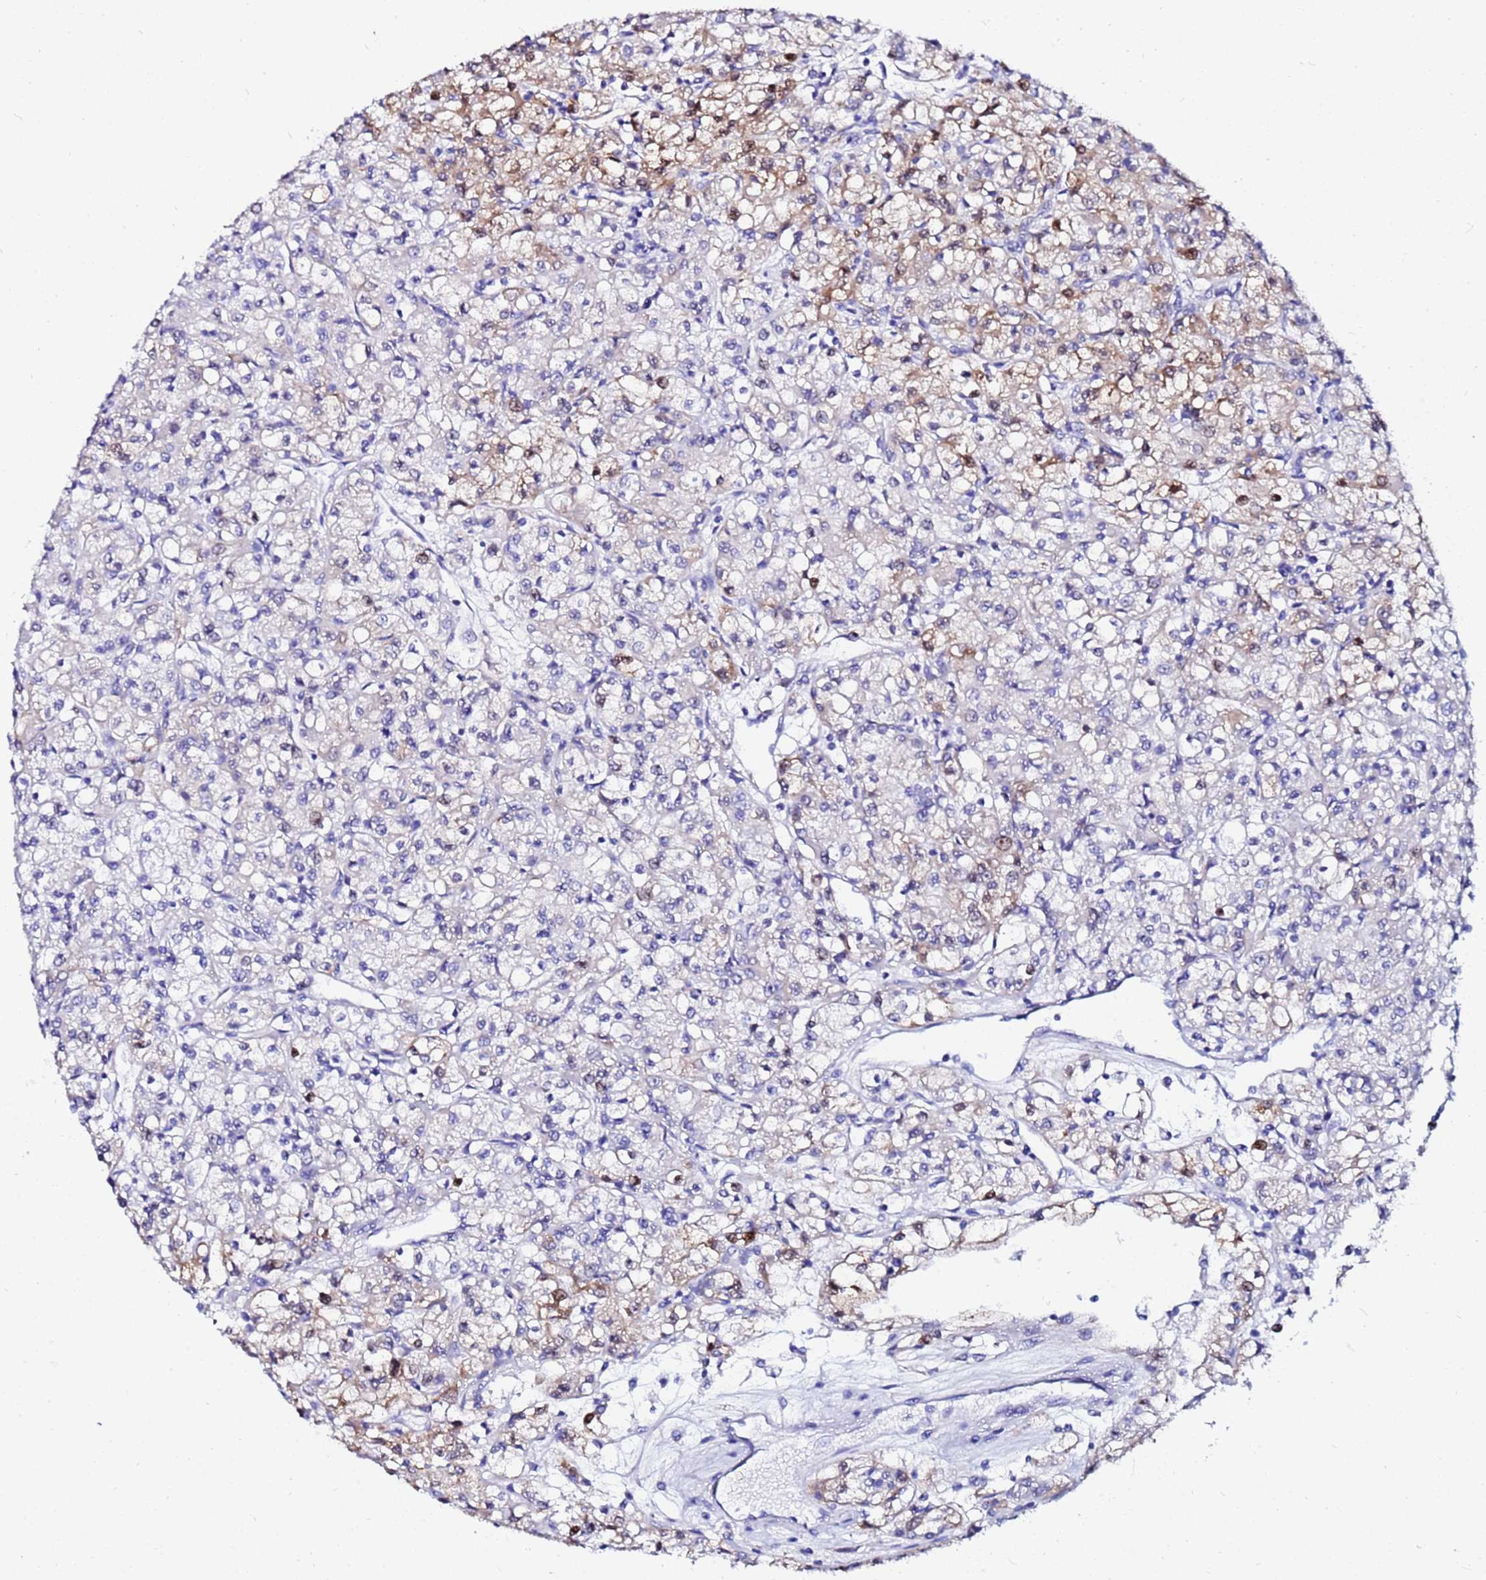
{"staining": {"intensity": "moderate", "quantity": "<25%", "location": "cytoplasmic/membranous"}, "tissue": "renal cancer", "cell_type": "Tumor cells", "image_type": "cancer", "snomed": [{"axis": "morphology", "description": "Adenocarcinoma, NOS"}, {"axis": "topography", "description": "Kidney"}], "caption": "Renal cancer (adenocarcinoma) was stained to show a protein in brown. There is low levels of moderate cytoplasmic/membranous staining in approximately <25% of tumor cells. (IHC, brightfield microscopy, high magnification).", "gene": "PPP1R14C", "patient": {"sex": "female", "age": 59}}